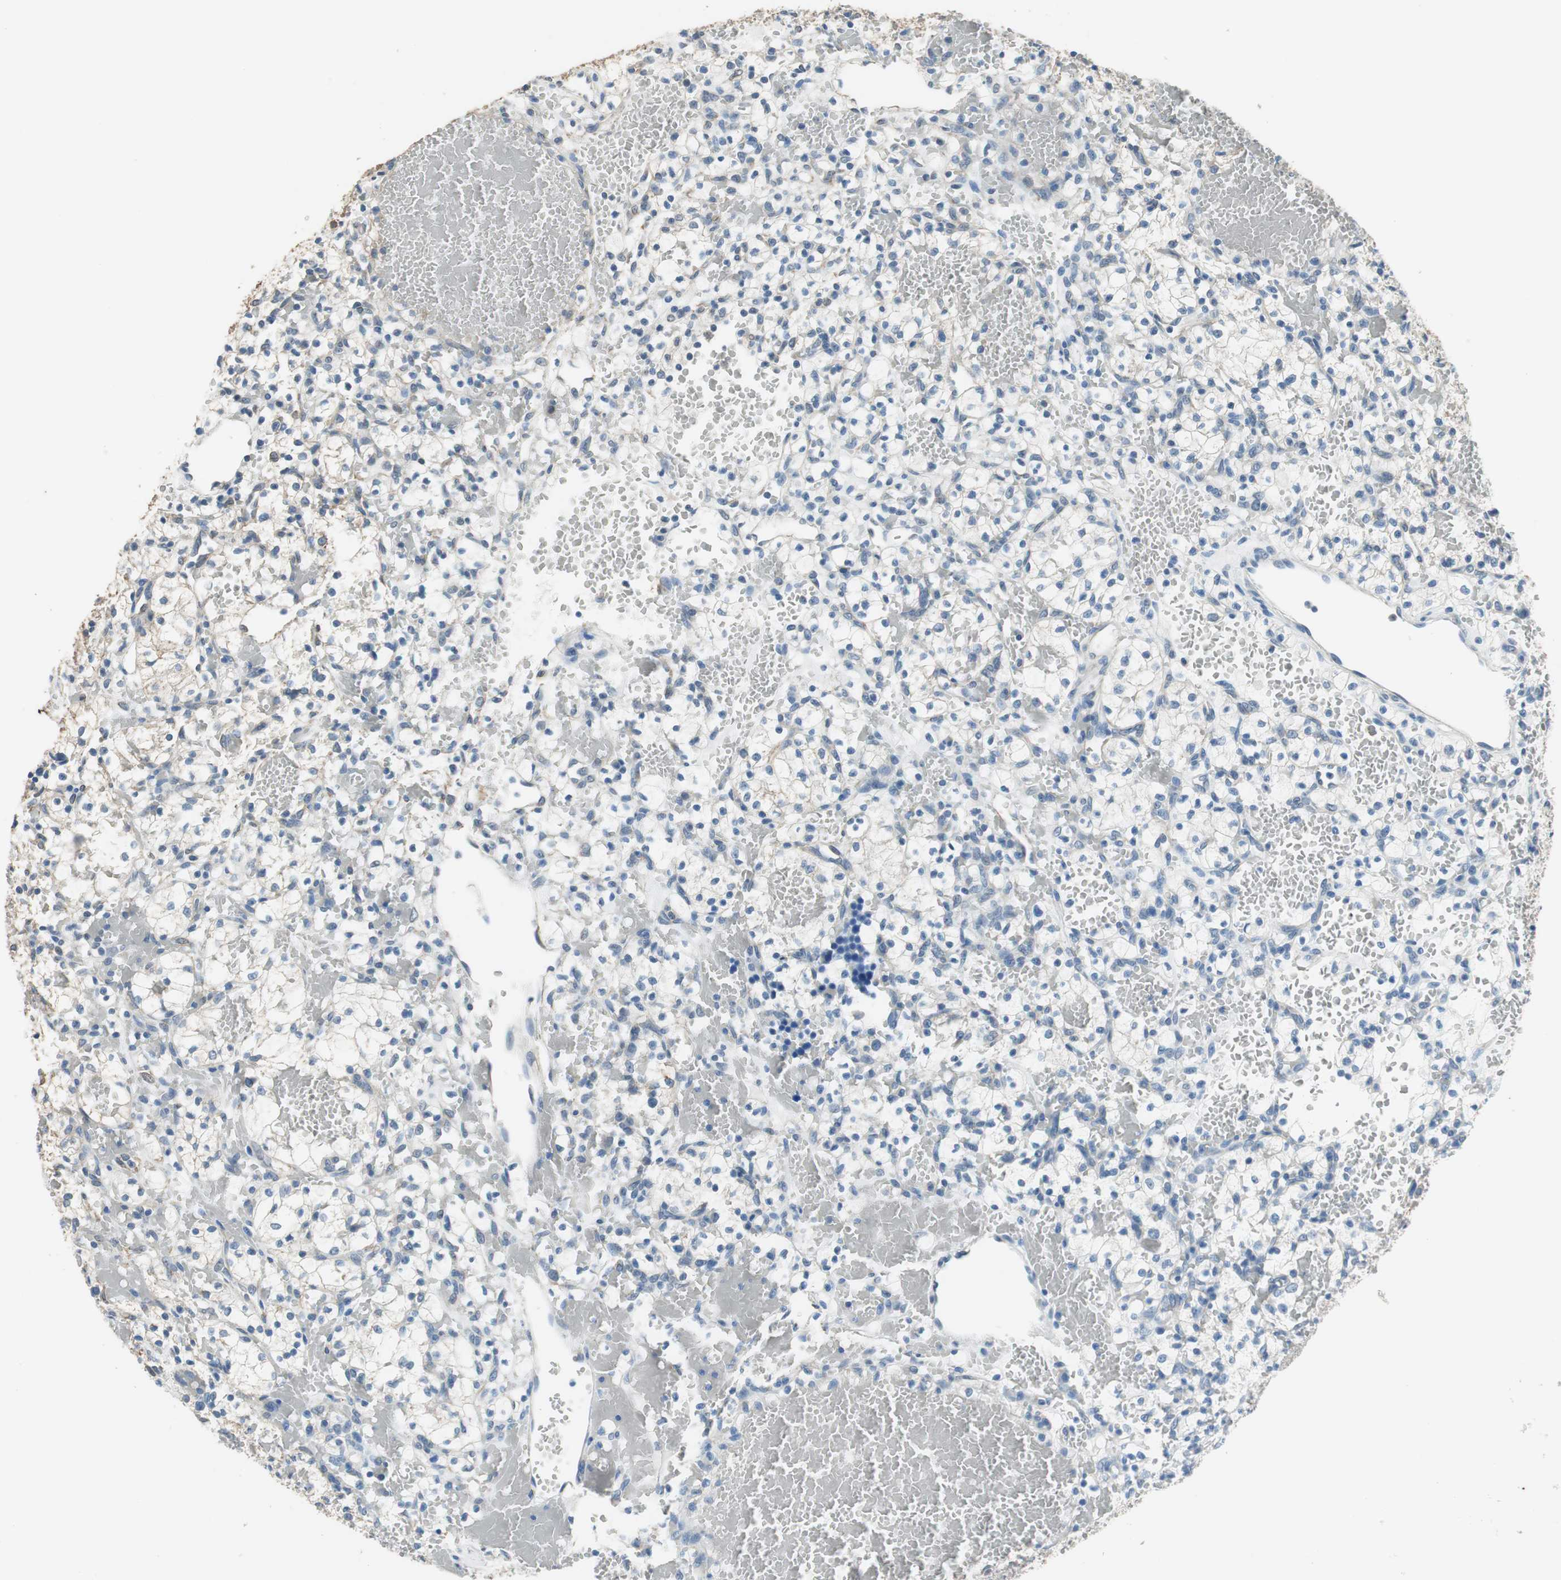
{"staining": {"intensity": "negative", "quantity": "none", "location": "none"}, "tissue": "renal cancer", "cell_type": "Tumor cells", "image_type": "cancer", "snomed": [{"axis": "morphology", "description": "Adenocarcinoma, NOS"}, {"axis": "topography", "description": "Kidney"}], "caption": "Protein analysis of adenocarcinoma (renal) demonstrates no significant positivity in tumor cells.", "gene": "ALDH4A1", "patient": {"sex": "female", "age": 60}}